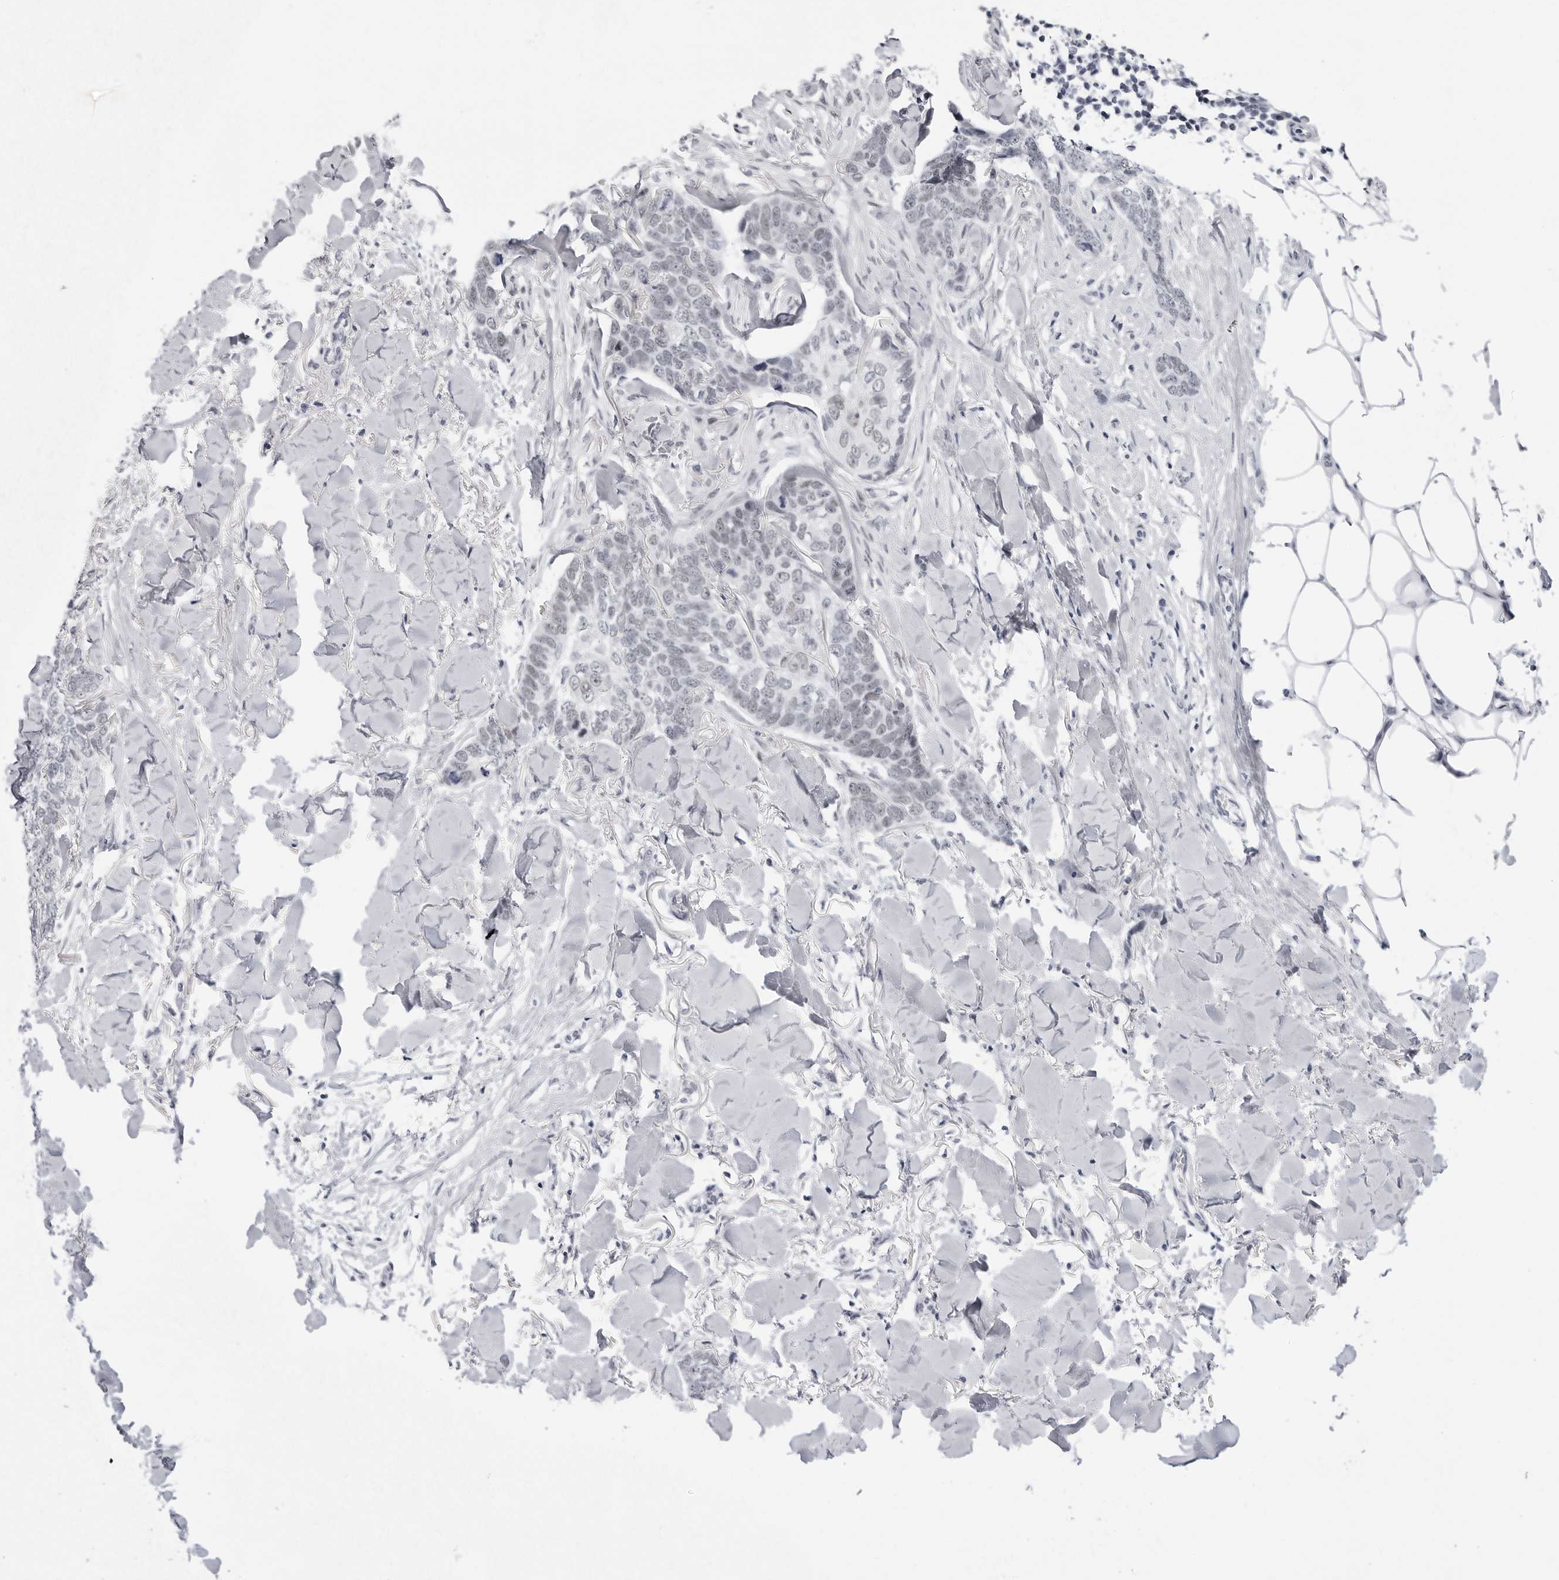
{"staining": {"intensity": "negative", "quantity": "none", "location": "none"}, "tissue": "skin cancer", "cell_type": "Tumor cells", "image_type": "cancer", "snomed": [{"axis": "morphology", "description": "Normal tissue, NOS"}, {"axis": "morphology", "description": "Basal cell carcinoma"}, {"axis": "topography", "description": "Skin"}], "caption": "IHC of human skin cancer reveals no positivity in tumor cells.", "gene": "VEZF1", "patient": {"sex": "male", "age": 77}}